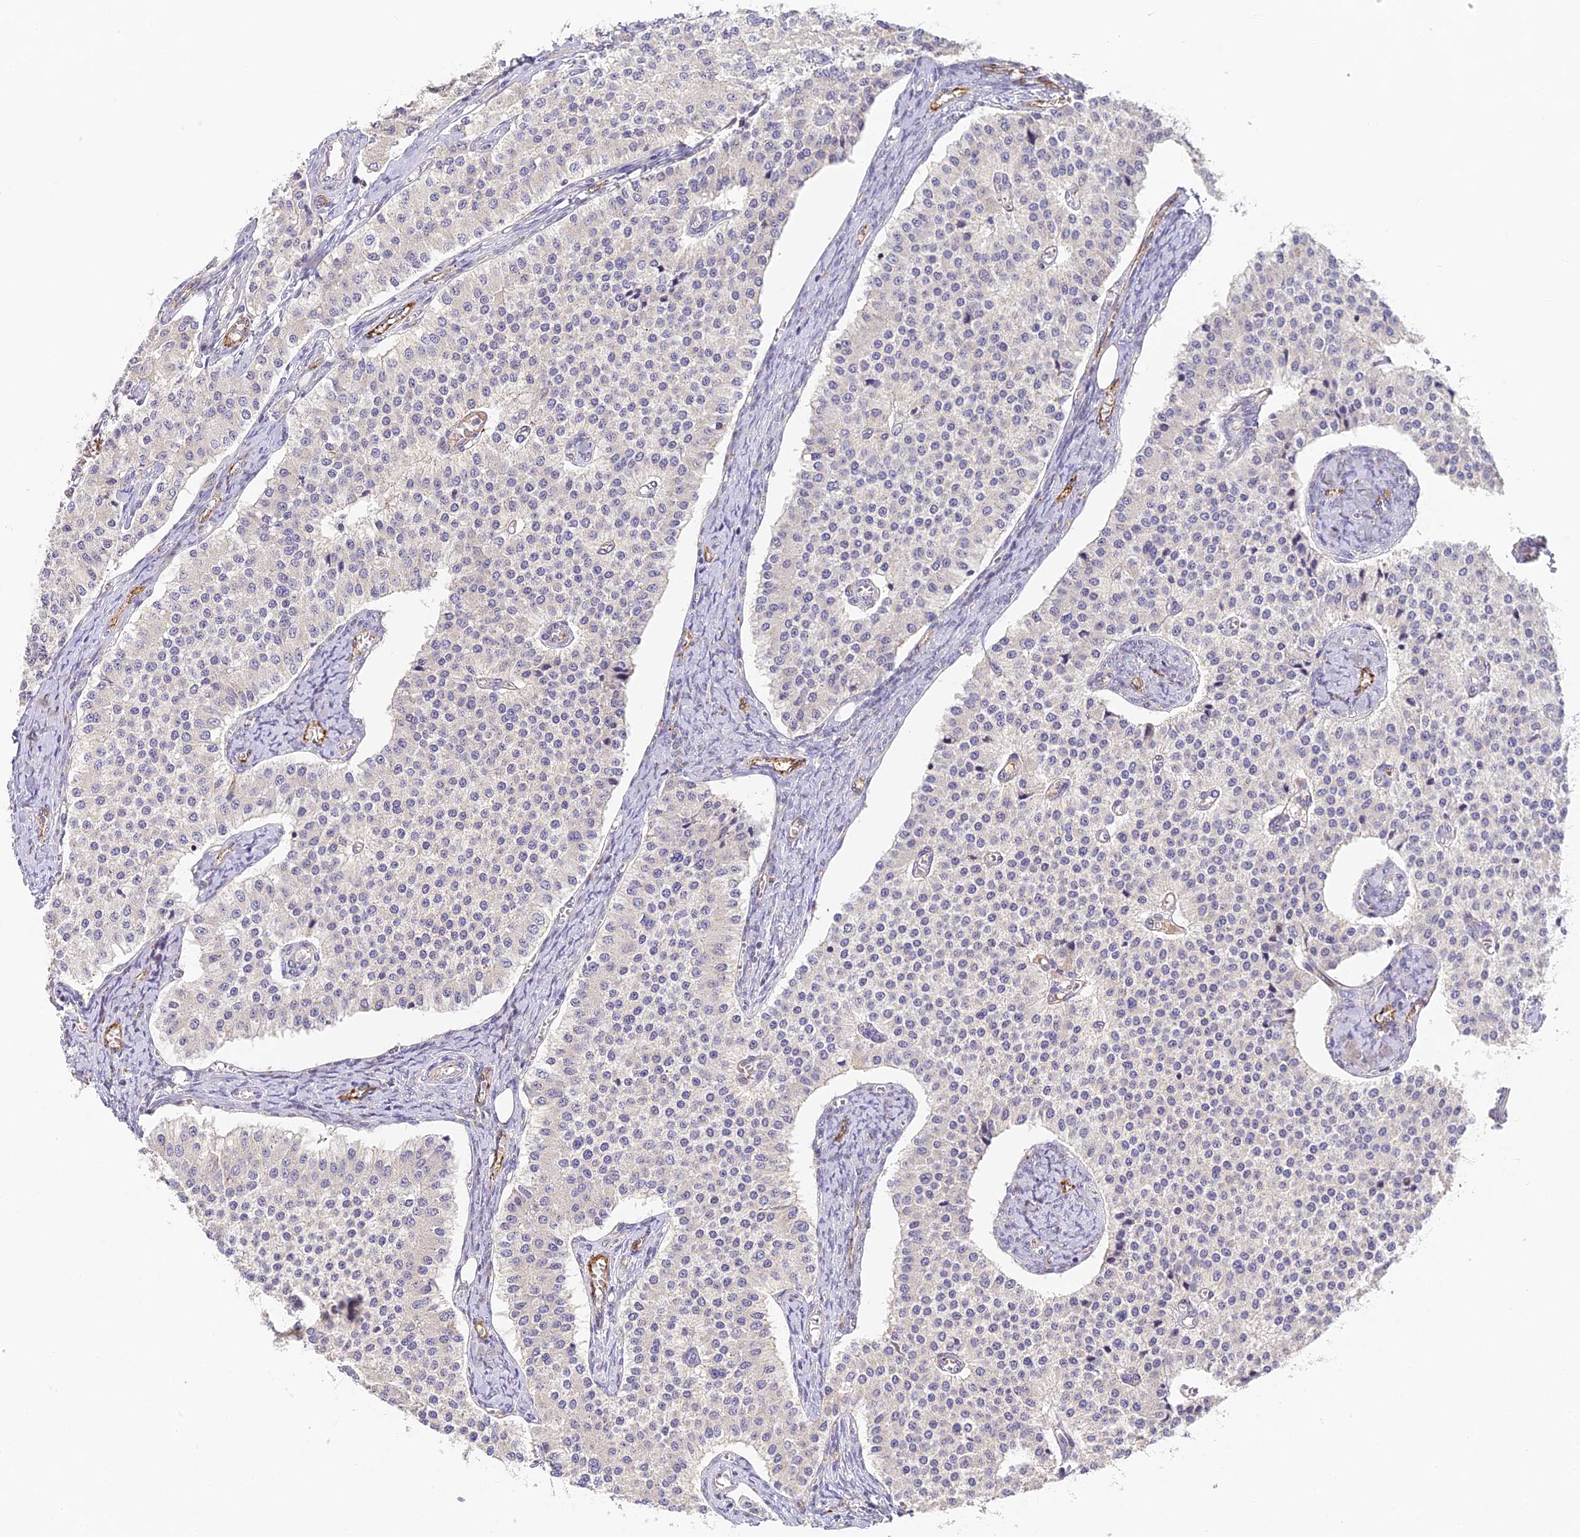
{"staining": {"intensity": "negative", "quantity": "none", "location": "none"}, "tissue": "carcinoid", "cell_type": "Tumor cells", "image_type": "cancer", "snomed": [{"axis": "morphology", "description": "Carcinoid, malignant, NOS"}, {"axis": "topography", "description": "Colon"}], "caption": "DAB immunohistochemical staining of carcinoid displays no significant expression in tumor cells. (DAB (3,3'-diaminobenzidine) immunohistochemistry visualized using brightfield microscopy, high magnification).", "gene": "DNAAF10", "patient": {"sex": "female", "age": 52}}